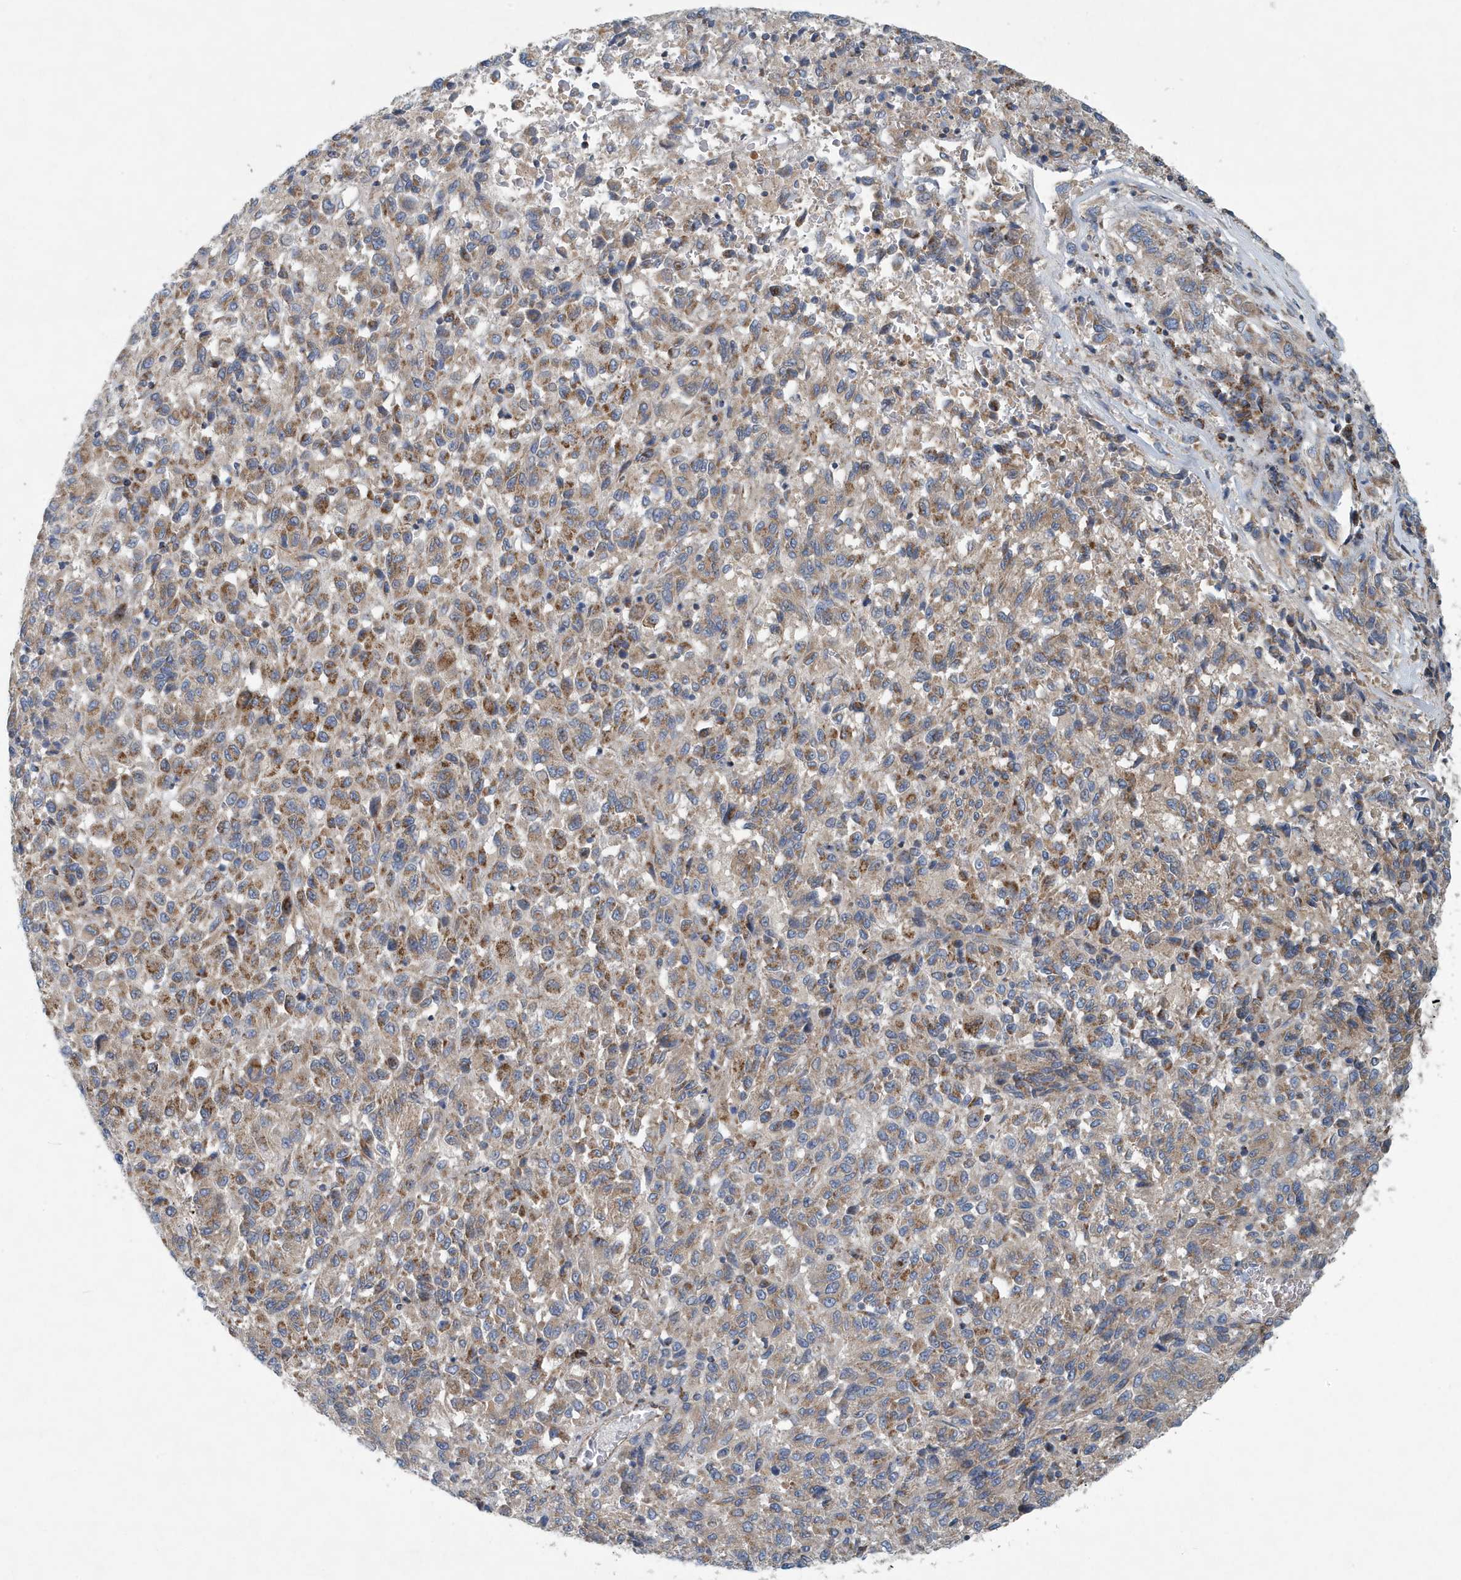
{"staining": {"intensity": "moderate", "quantity": "25%-75%", "location": "cytoplasmic/membranous"}, "tissue": "melanoma", "cell_type": "Tumor cells", "image_type": "cancer", "snomed": [{"axis": "morphology", "description": "Malignant melanoma, Metastatic site"}, {"axis": "topography", "description": "Lung"}], "caption": "This is an image of immunohistochemistry (IHC) staining of melanoma, which shows moderate expression in the cytoplasmic/membranous of tumor cells.", "gene": "PPM1M", "patient": {"sex": "male", "age": 64}}